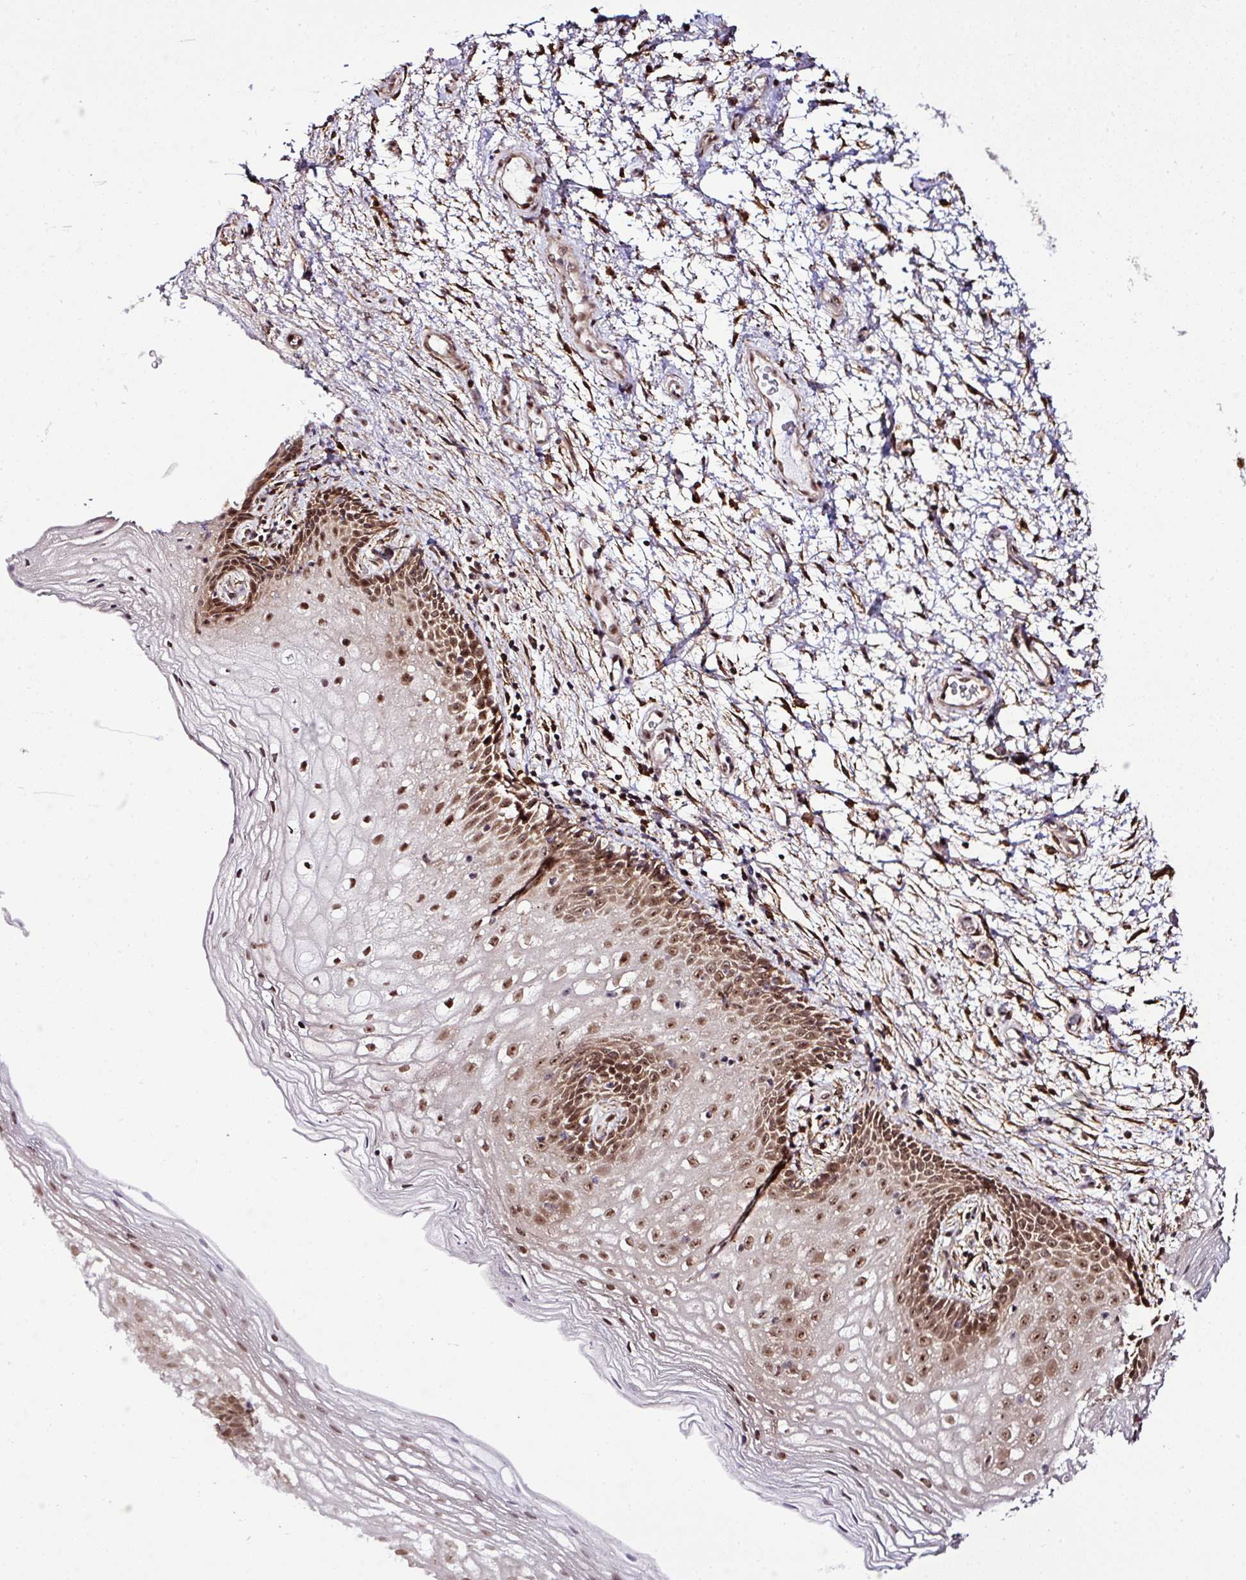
{"staining": {"intensity": "moderate", "quantity": ">75%", "location": "nuclear"}, "tissue": "vagina", "cell_type": "Squamous epithelial cells", "image_type": "normal", "snomed": [{"axis": "morphology", "description": "Normal tissue, NOS"}, {"axis": "topography", "description": "Vagina"}], "caption": "Brown immunohistochemical staining in normal vagina displays moderate nuclear staining in approximately >75% of squamous epithelial cells. Nuclei are stained in blue.", "gene": "FAM153A", "patient": {"sex": "female", "age": 47}}